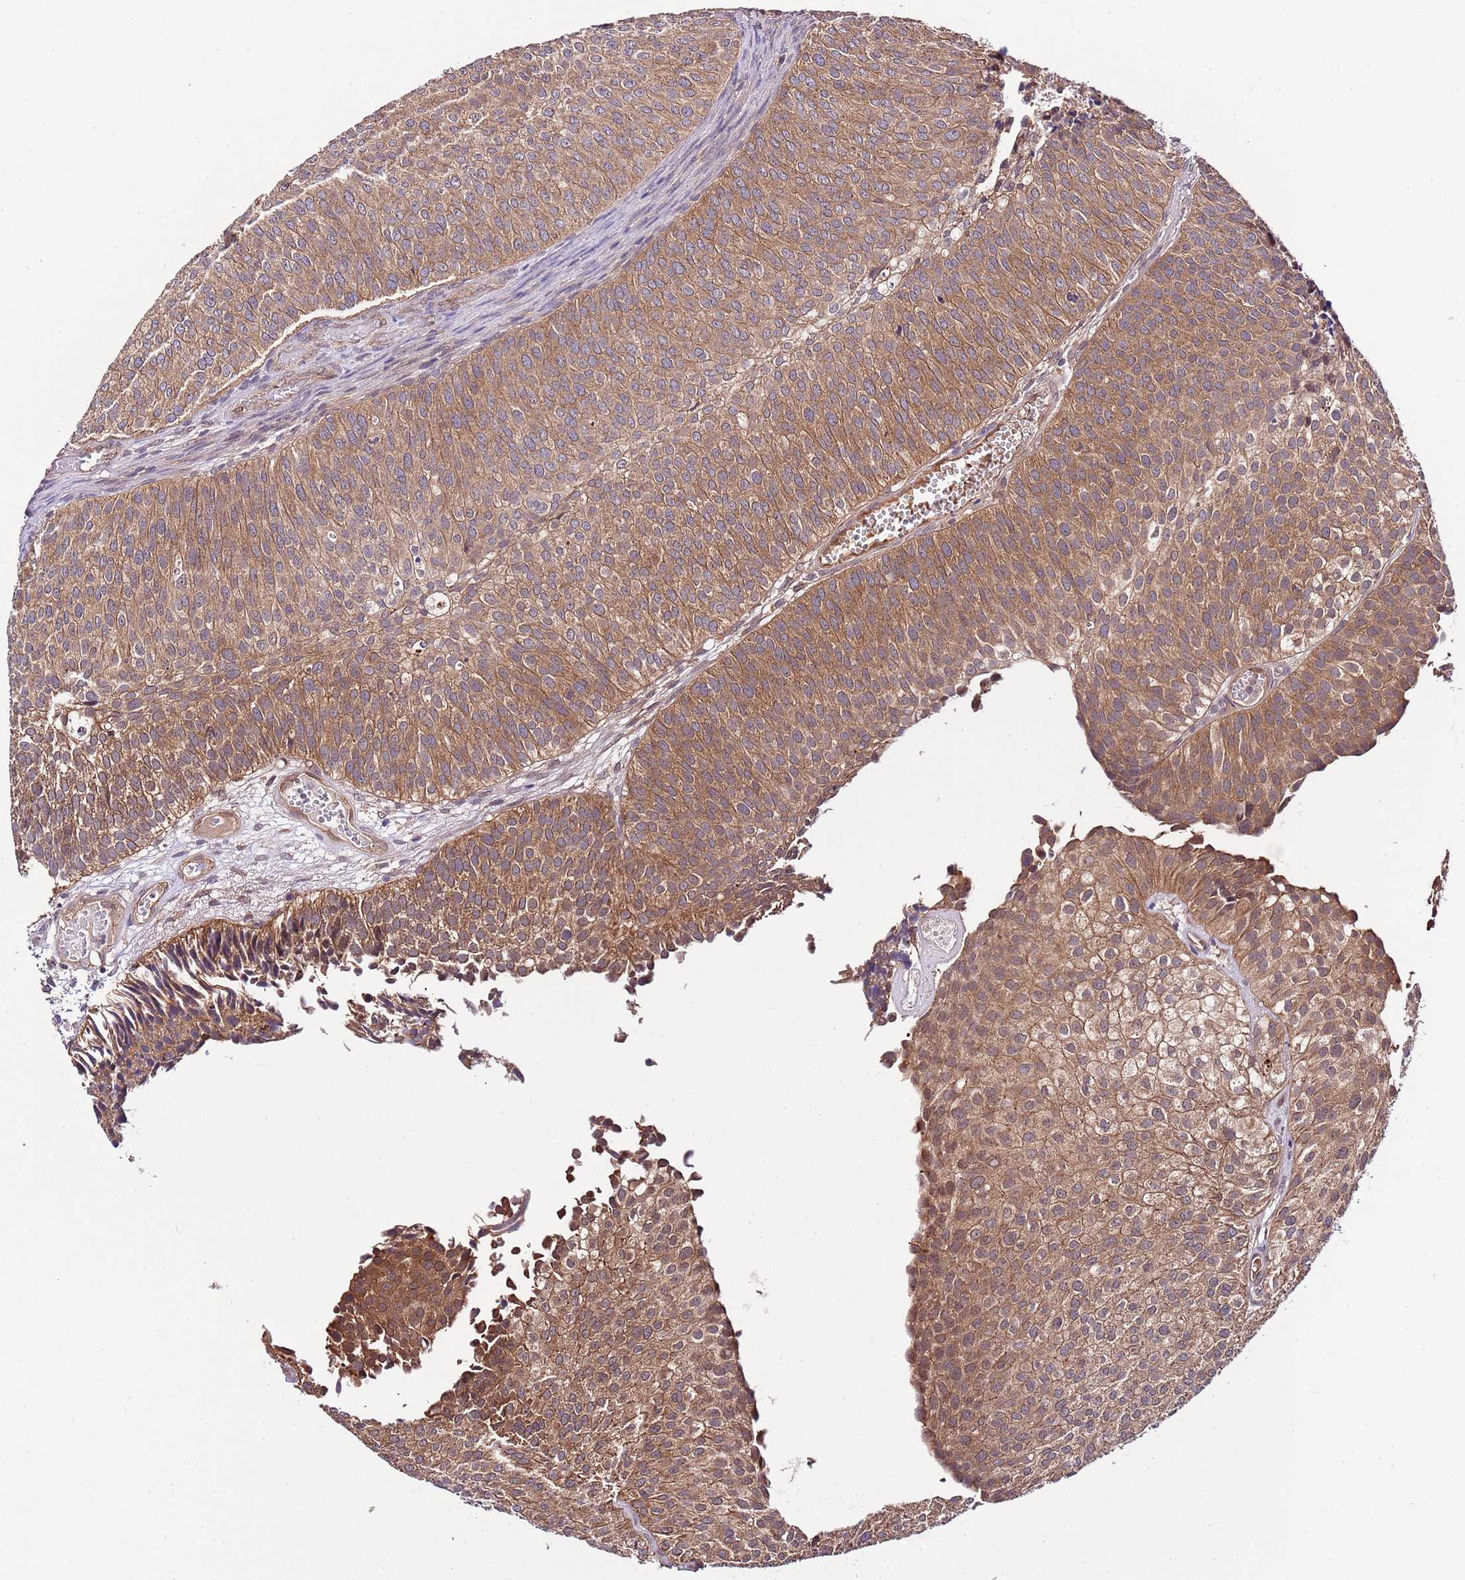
{"staining": {"intensity": "moderate", "quantity": ">75%", "location": "cytoplasmic/membranous"}, "tissue": "urothelial cancer", "cell_type": "Tumor cells", "image_type": "cancer", "snomed": [{"axis": "morphology", "description": "Urothelial carcinoma, Low grade"}, {"axis": "topography", "description": "Urinary bladder"}], "caption": "Immunohistochemistry of human urothelial cancer exhibits medium levels of moderate cytoplasmic/membranous staining in about >75% of tumor cells.", "gene": "DONSON", "patient": {"sex": "male", "age": 84}}